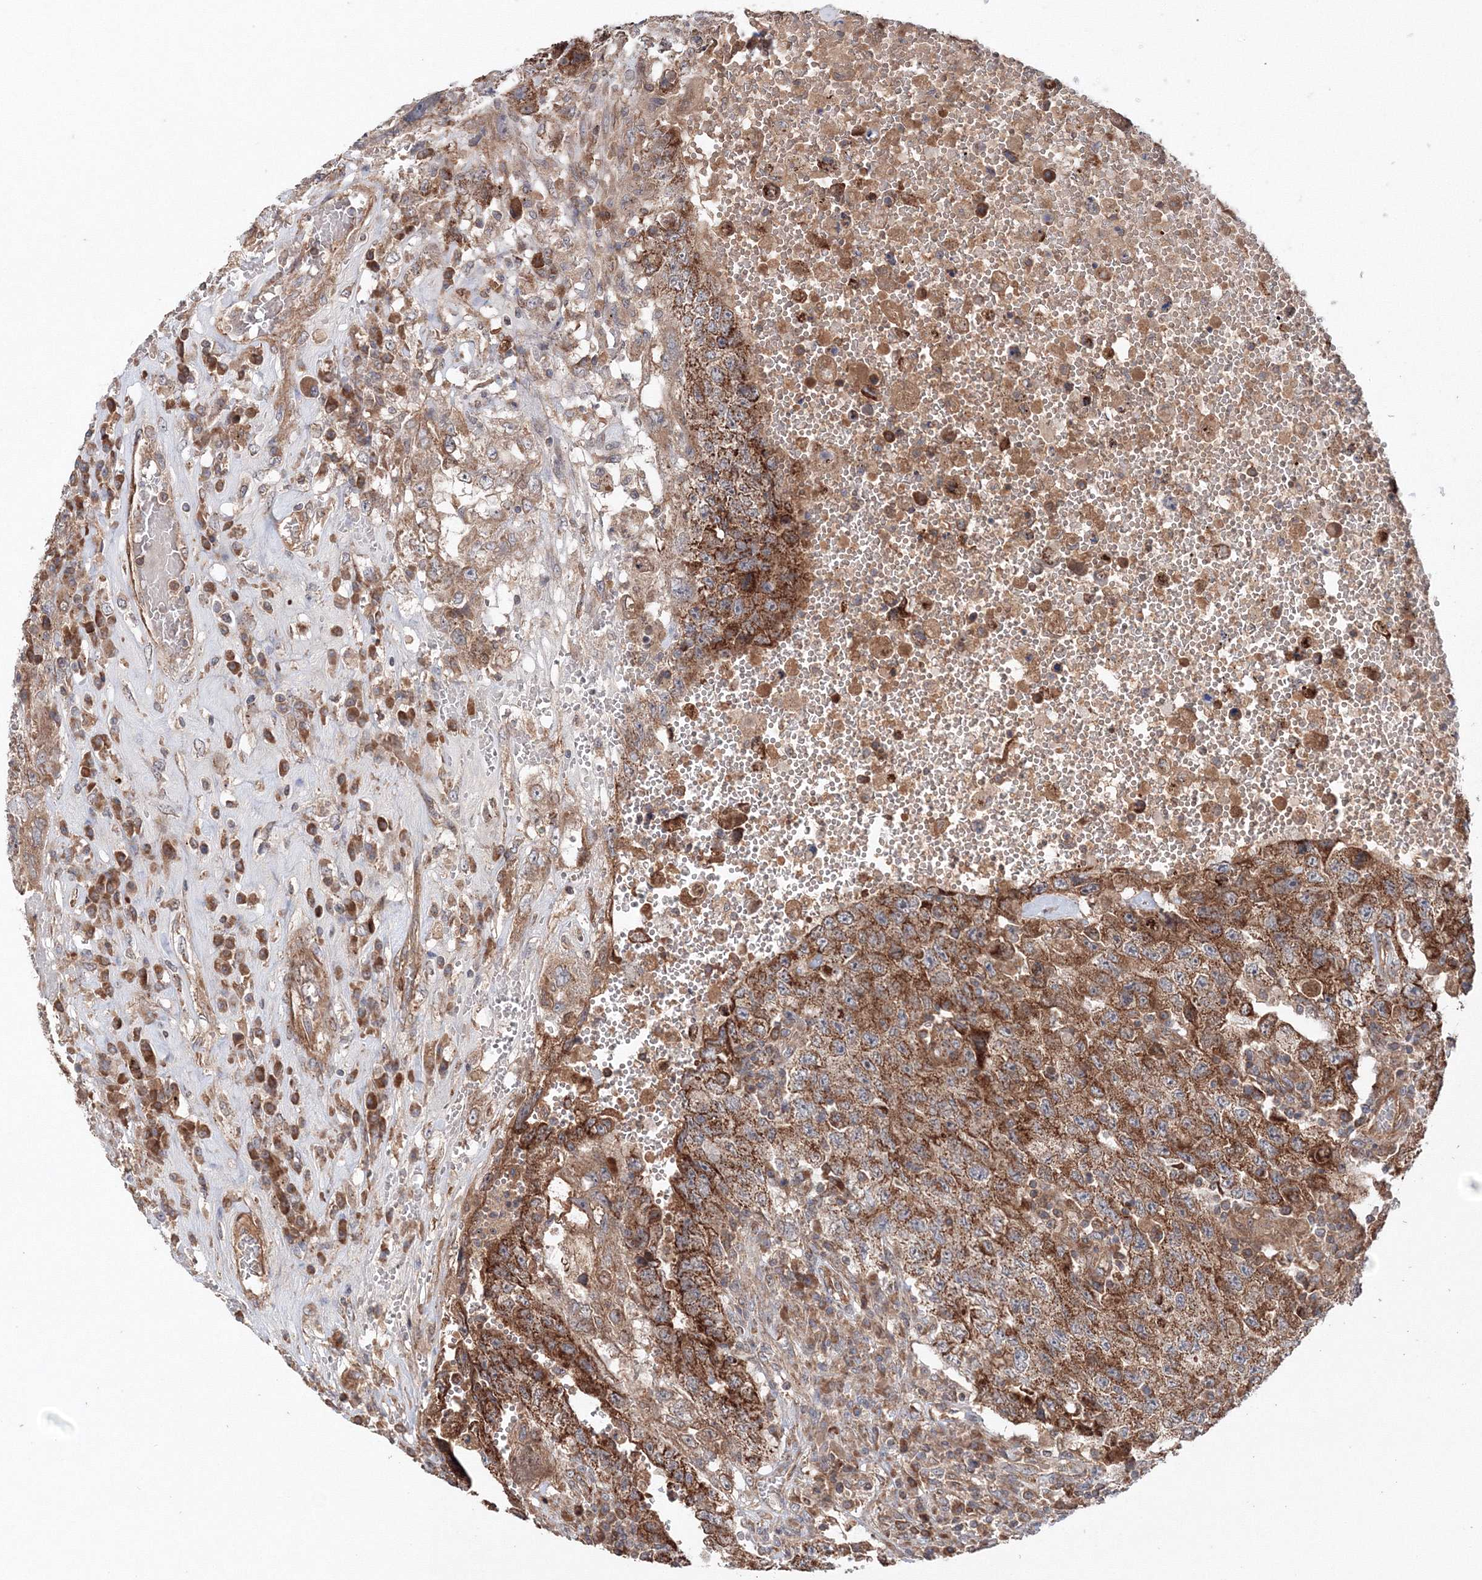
{"staining": {"intensity": "strong", "quantity": ">75%", "location": "cytoplasmic/membranous"}, "tissue": "testis cancer", "cell_type": "Tumor cells", "image_type": "cancer", "snomed": [{"axis": "morphology", "description": "Carcinoma, Embryonal, NOS"}, {"axis": "topography", "description": "Testis"}], "caption": "Embryonal carcinoma (testis) stained with immunohistochemistry displays strong cytoplasmic/membranous staining in about >75% of tumor cells.", "gene": "NOA1", "patient": {"sex": "male", "age": 26}}